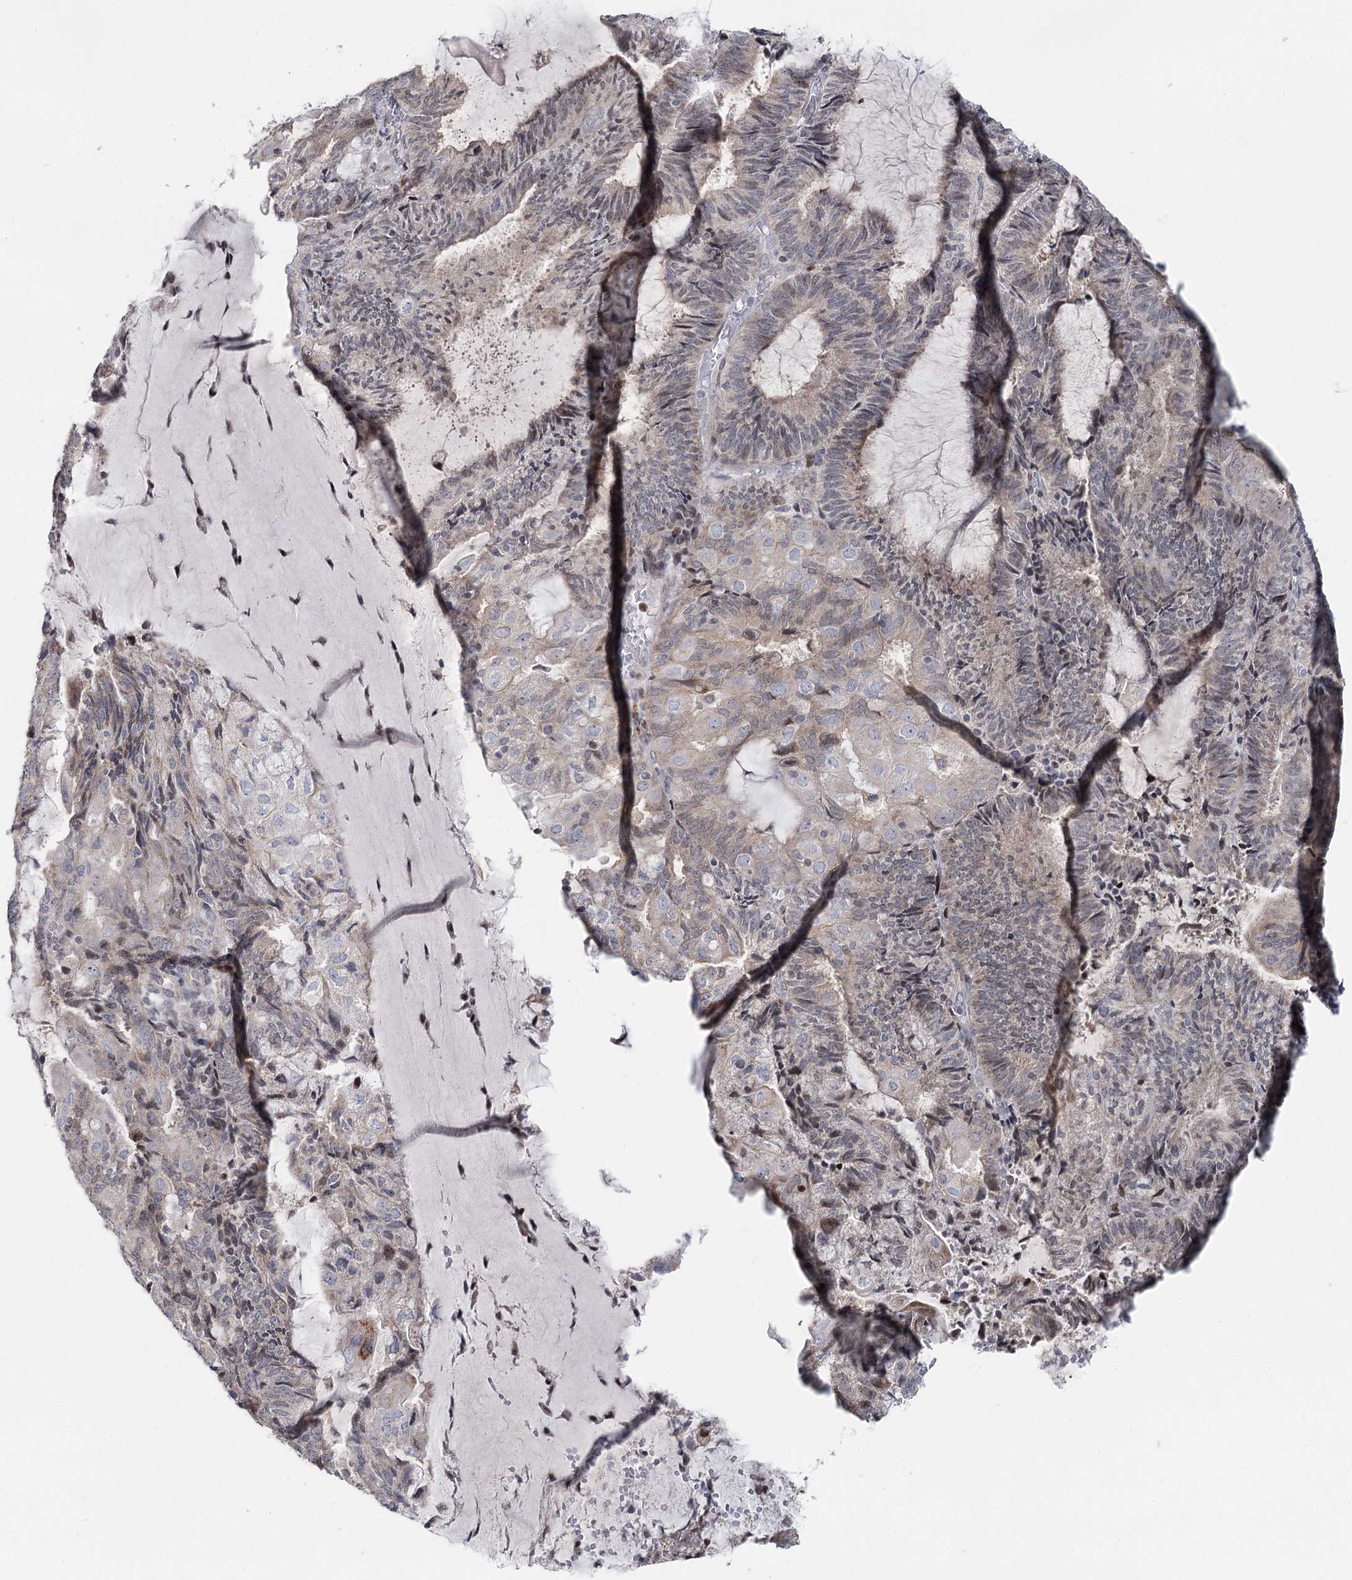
{"staining": {"intensity": "weak", "quantity": "<25%", "location": "cytoplasmic/membranous"}, "tissue": "endometrial cancer", "cell_type": "Tumor cells", "image_type": "cancer", "snomed": [{"axis": "morphology", "description": "Adenocarcinoma, NOS"}, {"axis": "topography", "description": "Endometrium"}], "caption": "High power microscopy histopathology image of an immunohistochemistry (IHC) photomicrograph of endometrial cancer, revealing no significant staining in tumor cells.", "gene": "PTGR1", "patient": {"sex": "female", "age": 81}}